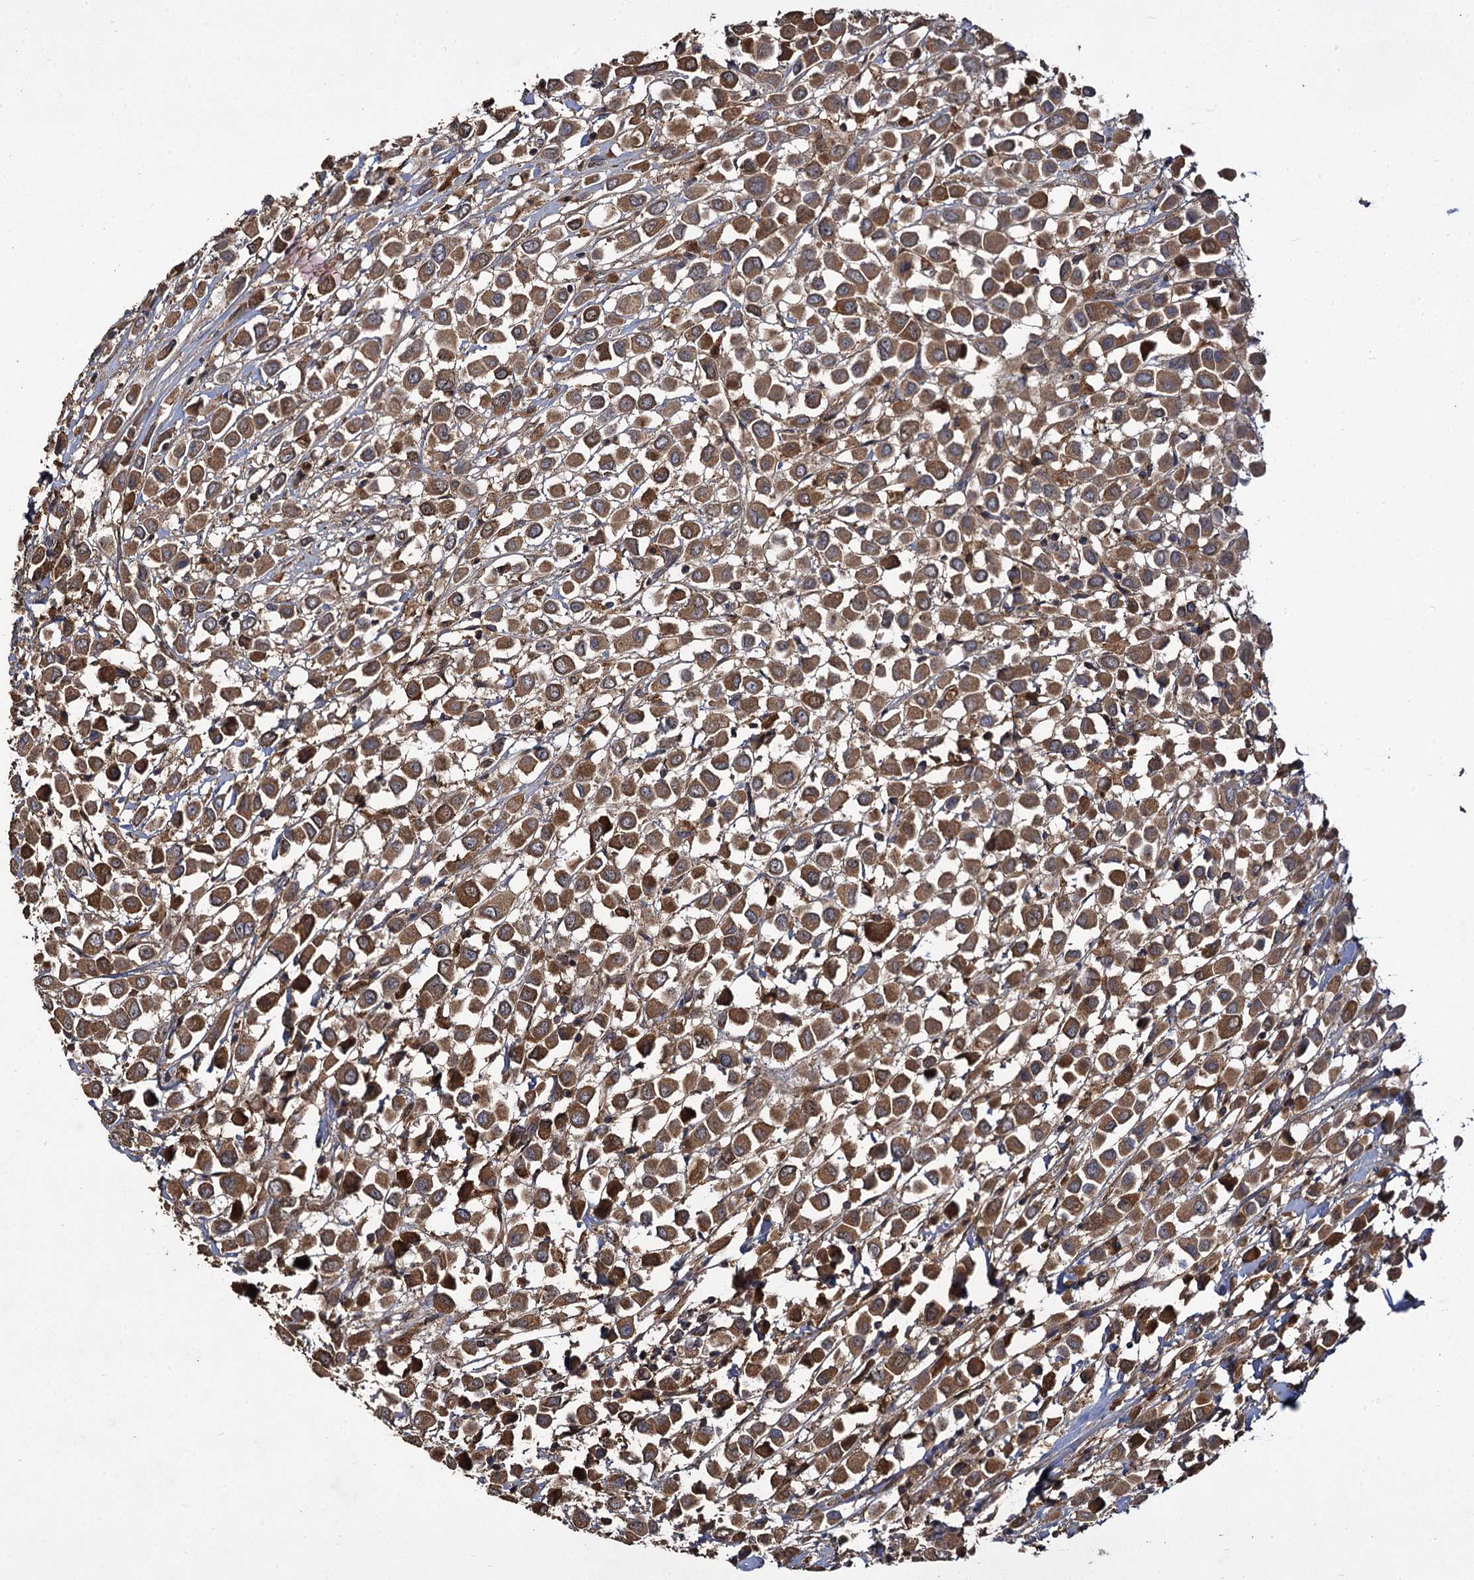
{"staining": {"intensity": "strong", "quantity": ">75%", "location": "cytoplasmic/membranous"}, "tissue": "breast cancer", "cell_type": "Tumor cells", "image_type": "cancer", "snomed": [{"axis": "morphology", "description": "Duct carcinoma"}, {"axis": "topography", "description": "Breast"}], "caption": "Tumor cells exhibit strong cytoplasmic/membranous expression in approximately >75% of cells in breast intraductal carcinoma.", "gene": "GCLC", "patient": {"sex": "female", "age": 61}}